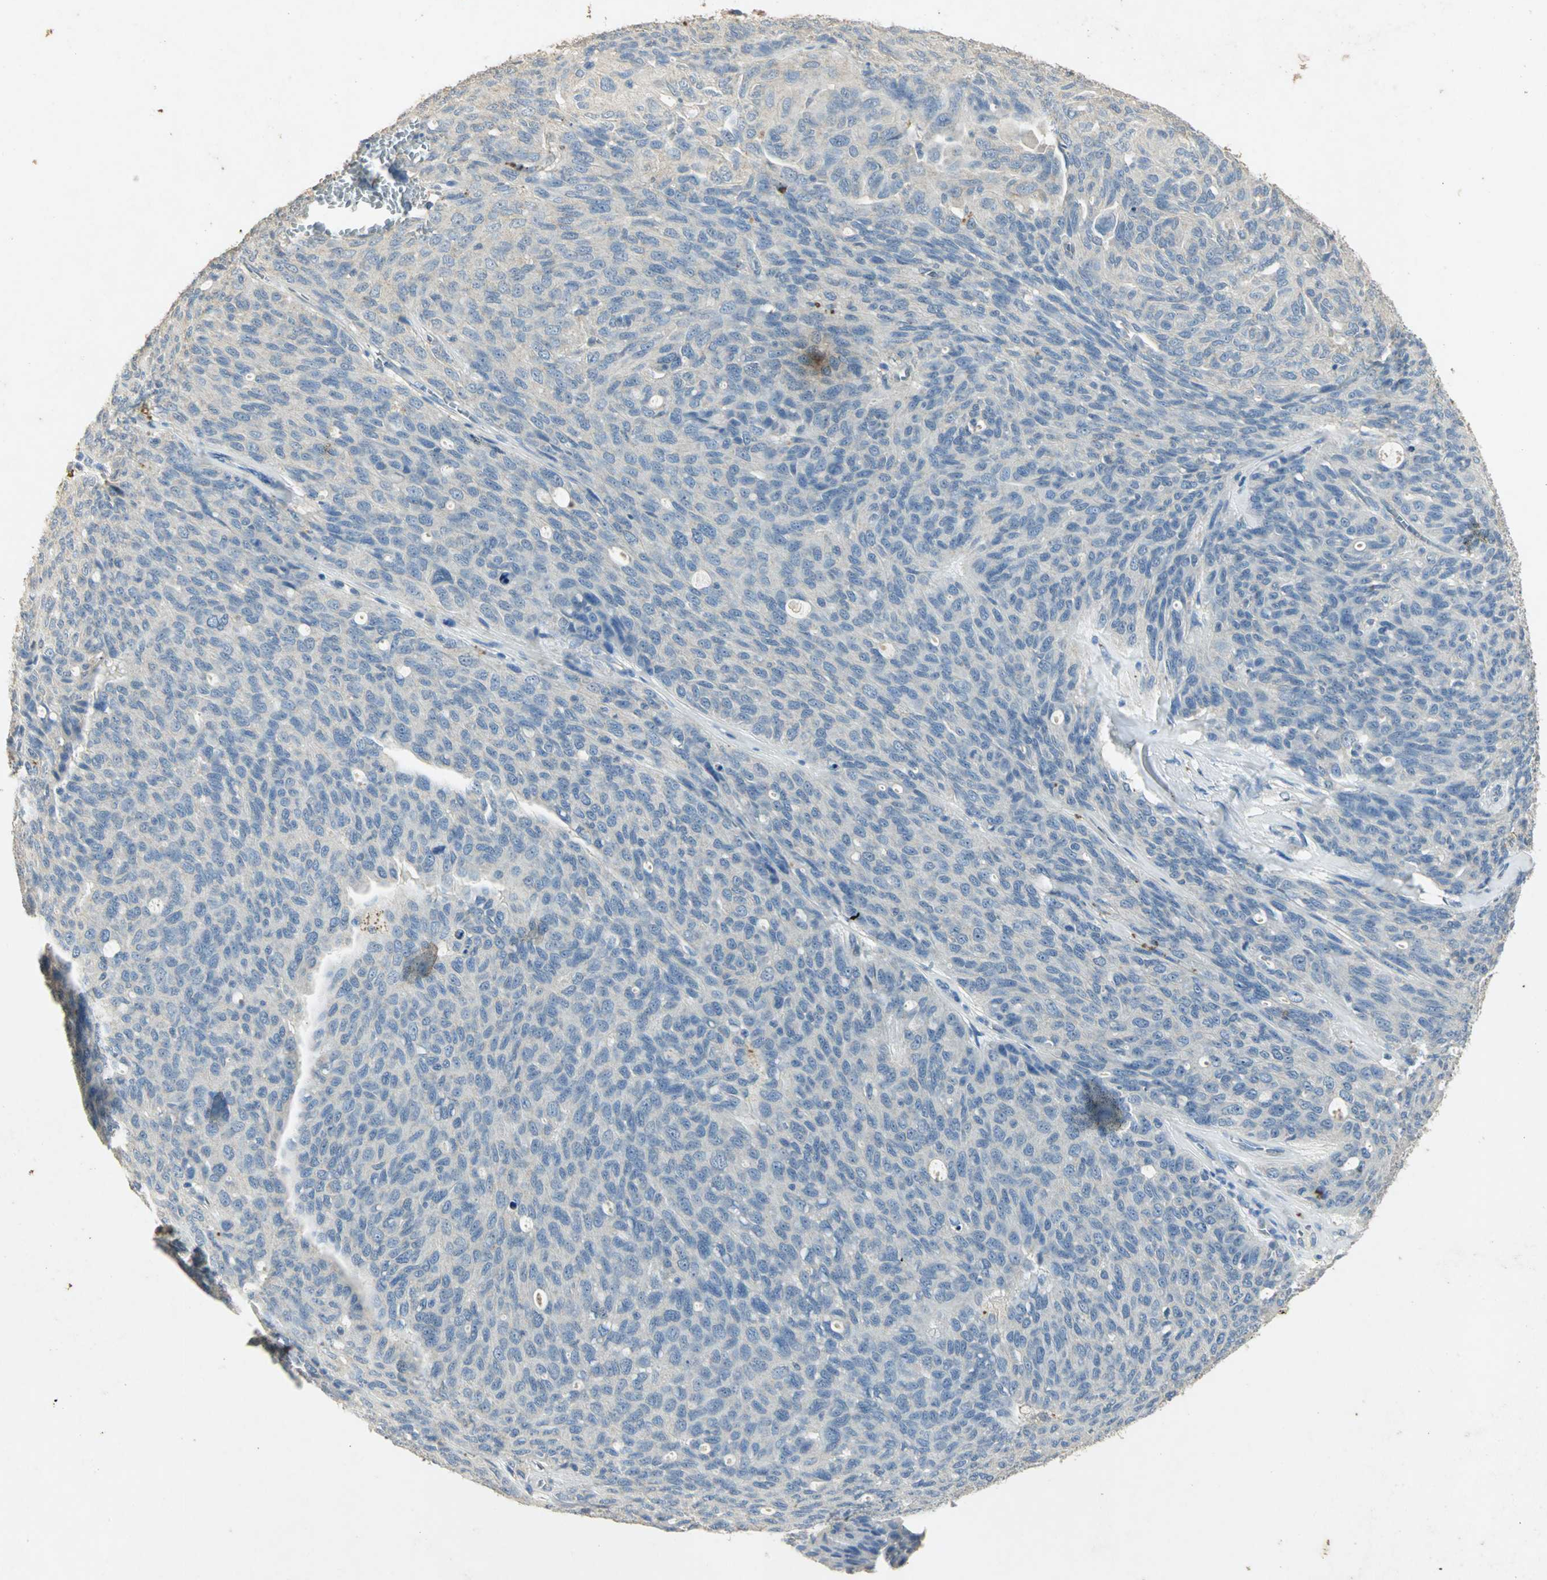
{"staining": {"intensity": "negative", "quantity": "none", "location": "none"}, "tissue": "ovarian cancer", "cell_type": "Tumor cells", "image_type": "cancer", "snomed": [{"axis": "morphology", "description": "Carcinoma, endometroid"}, {"axis": "topography", "description": "Ovary"}], "caption": "An image of ovarian cancer (endometroid carcinoma) stained for a protein shows no brown staining in tumor cells.", "gene": "ASB9", "patient": {"sex": "female", "age": 60}}